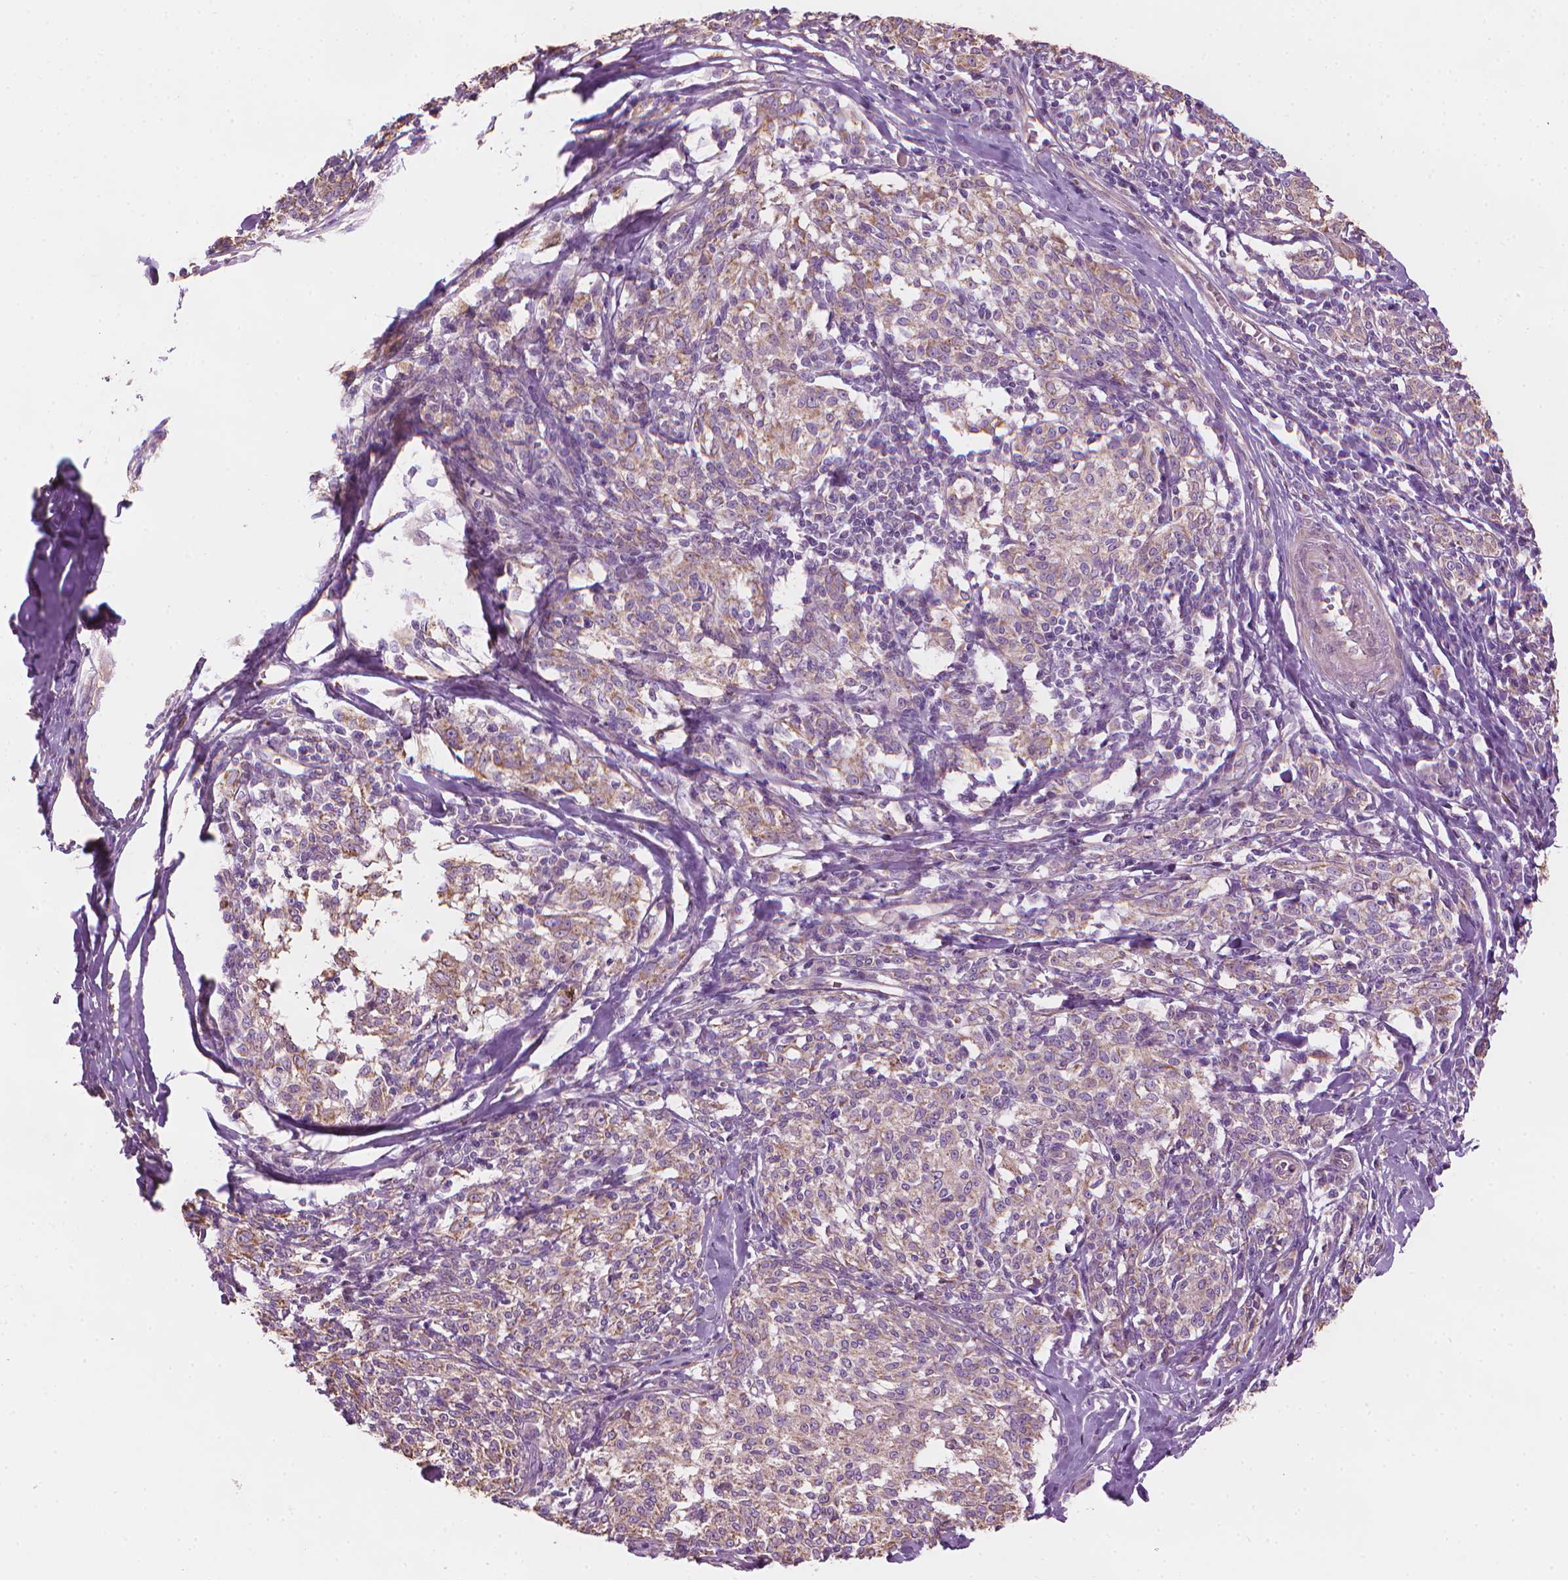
{"staining": {"intensity": "weak", "quantity": ">75%", "location": "cytoplasmic/membranous"}, "tissue": "melanoma", "cell_type": "Tumor cells", "image_type": "cancer", "snomed": [{"axis": "morphology", "description": "Malignant melanoma, NOS"}, {"axis": "topography", "description": "Skin"}], "caption": "Human malignant melanoma stained for a protein (brown) exhibits weak cytoplasmic/membranous positive positivity in approximately >75% of tumor cells.", "gene": "TTC29", "patient": {"sex": "female", "age": 72}}